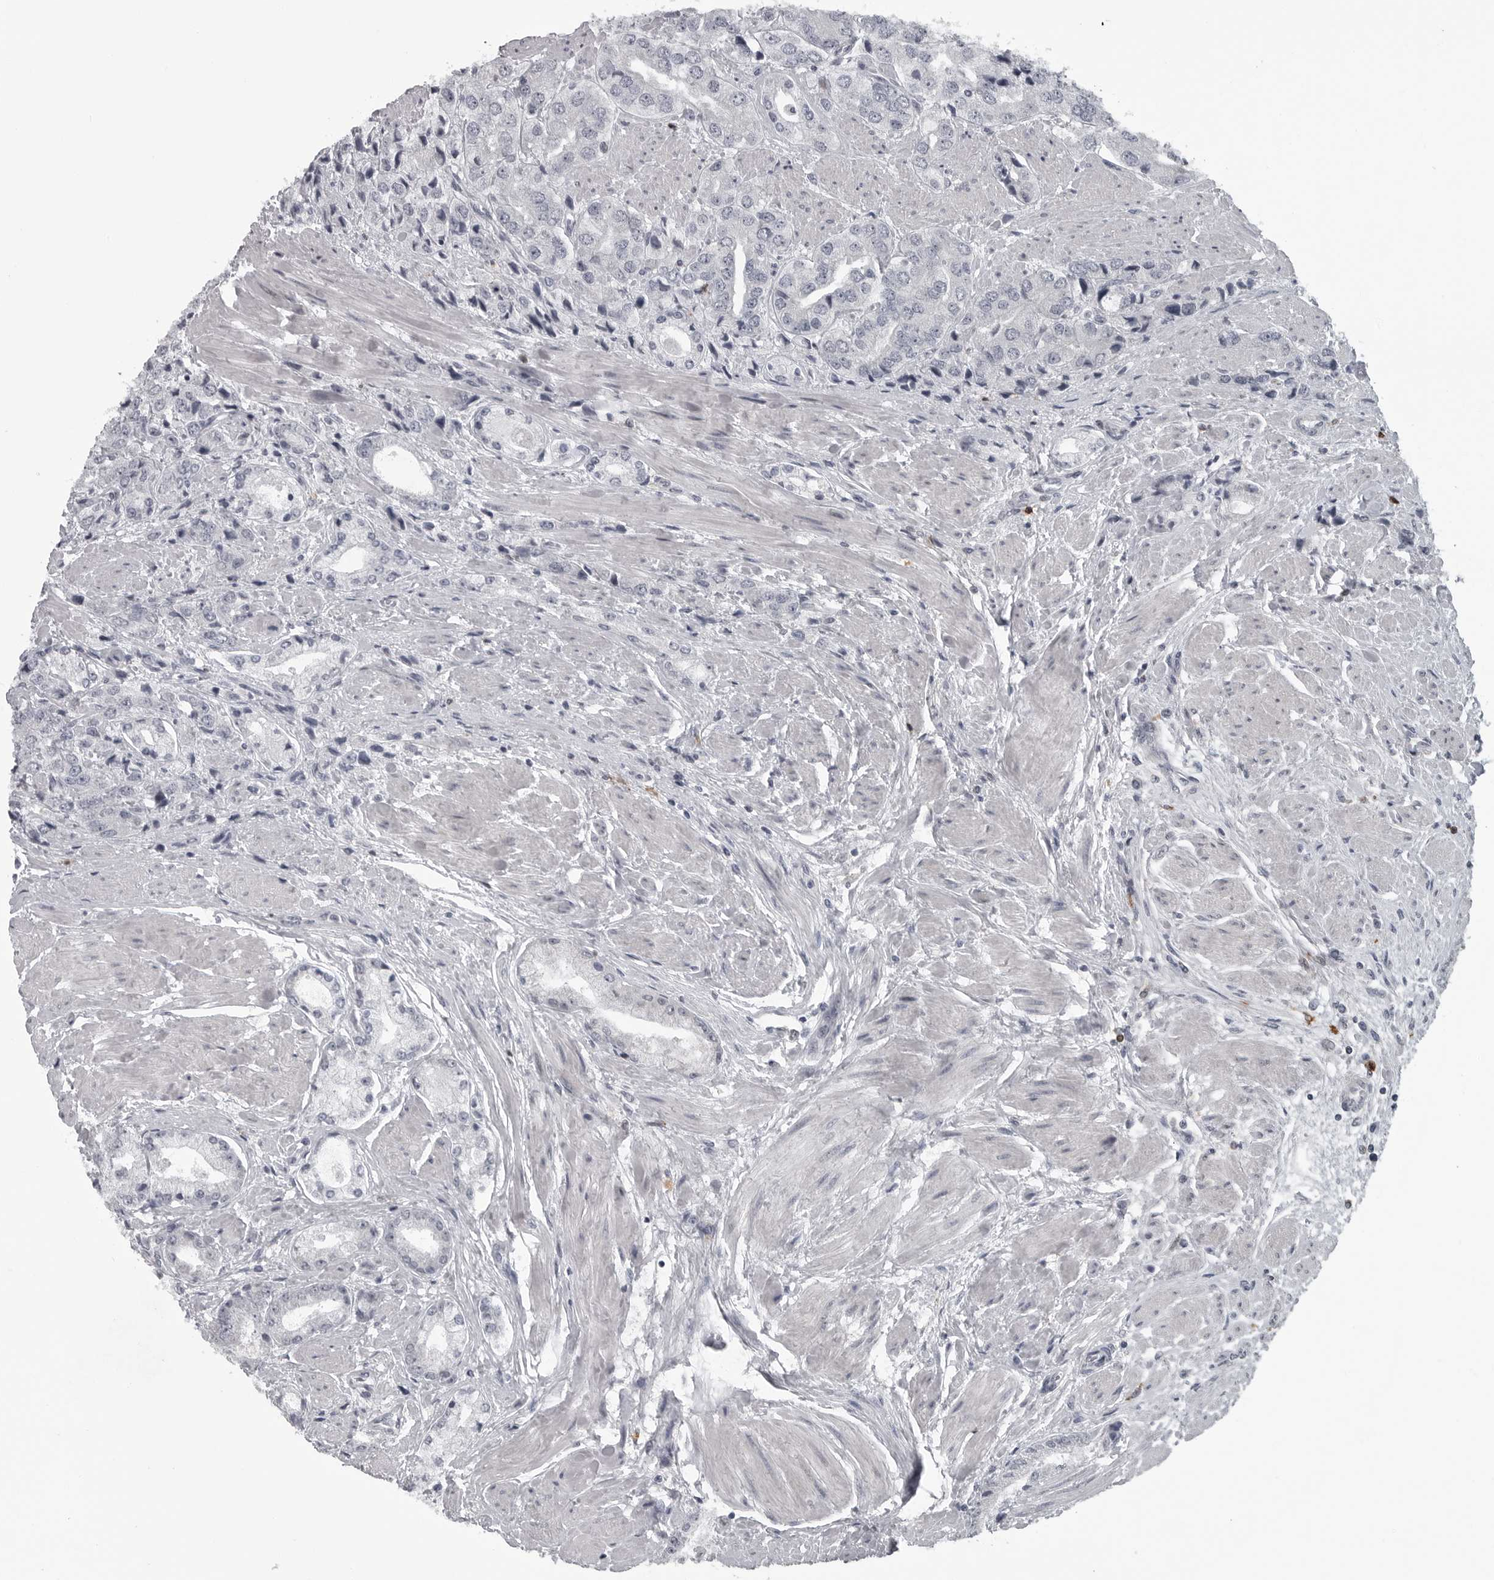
{"staining": {"intensity": "negative", "quantity": "none", "location": "none"}, "tissue": "prostate cancer", "cell_type": "Tumor cells", "image_type": "cancer", "snomed": [{"axis": "morphology", "description": "Adenocarcinoma, High grade"}, {"axis": "topography", "description": "Prostate"}], "caption": "Immunohistochemistry photomicrograph of neoplastic tissue: prostate adenocarcinoma (high-grade) stained with DAB (3,3'-diaminobenzidine) shows no significant protein positivity in tumor cells. (DAB (3,3'-diaminobenzidine) immunohistochemistry with hematoxylin counter stain).", "gene": "LYSMD1", "patient": {"sex": "male", "age": 50}}